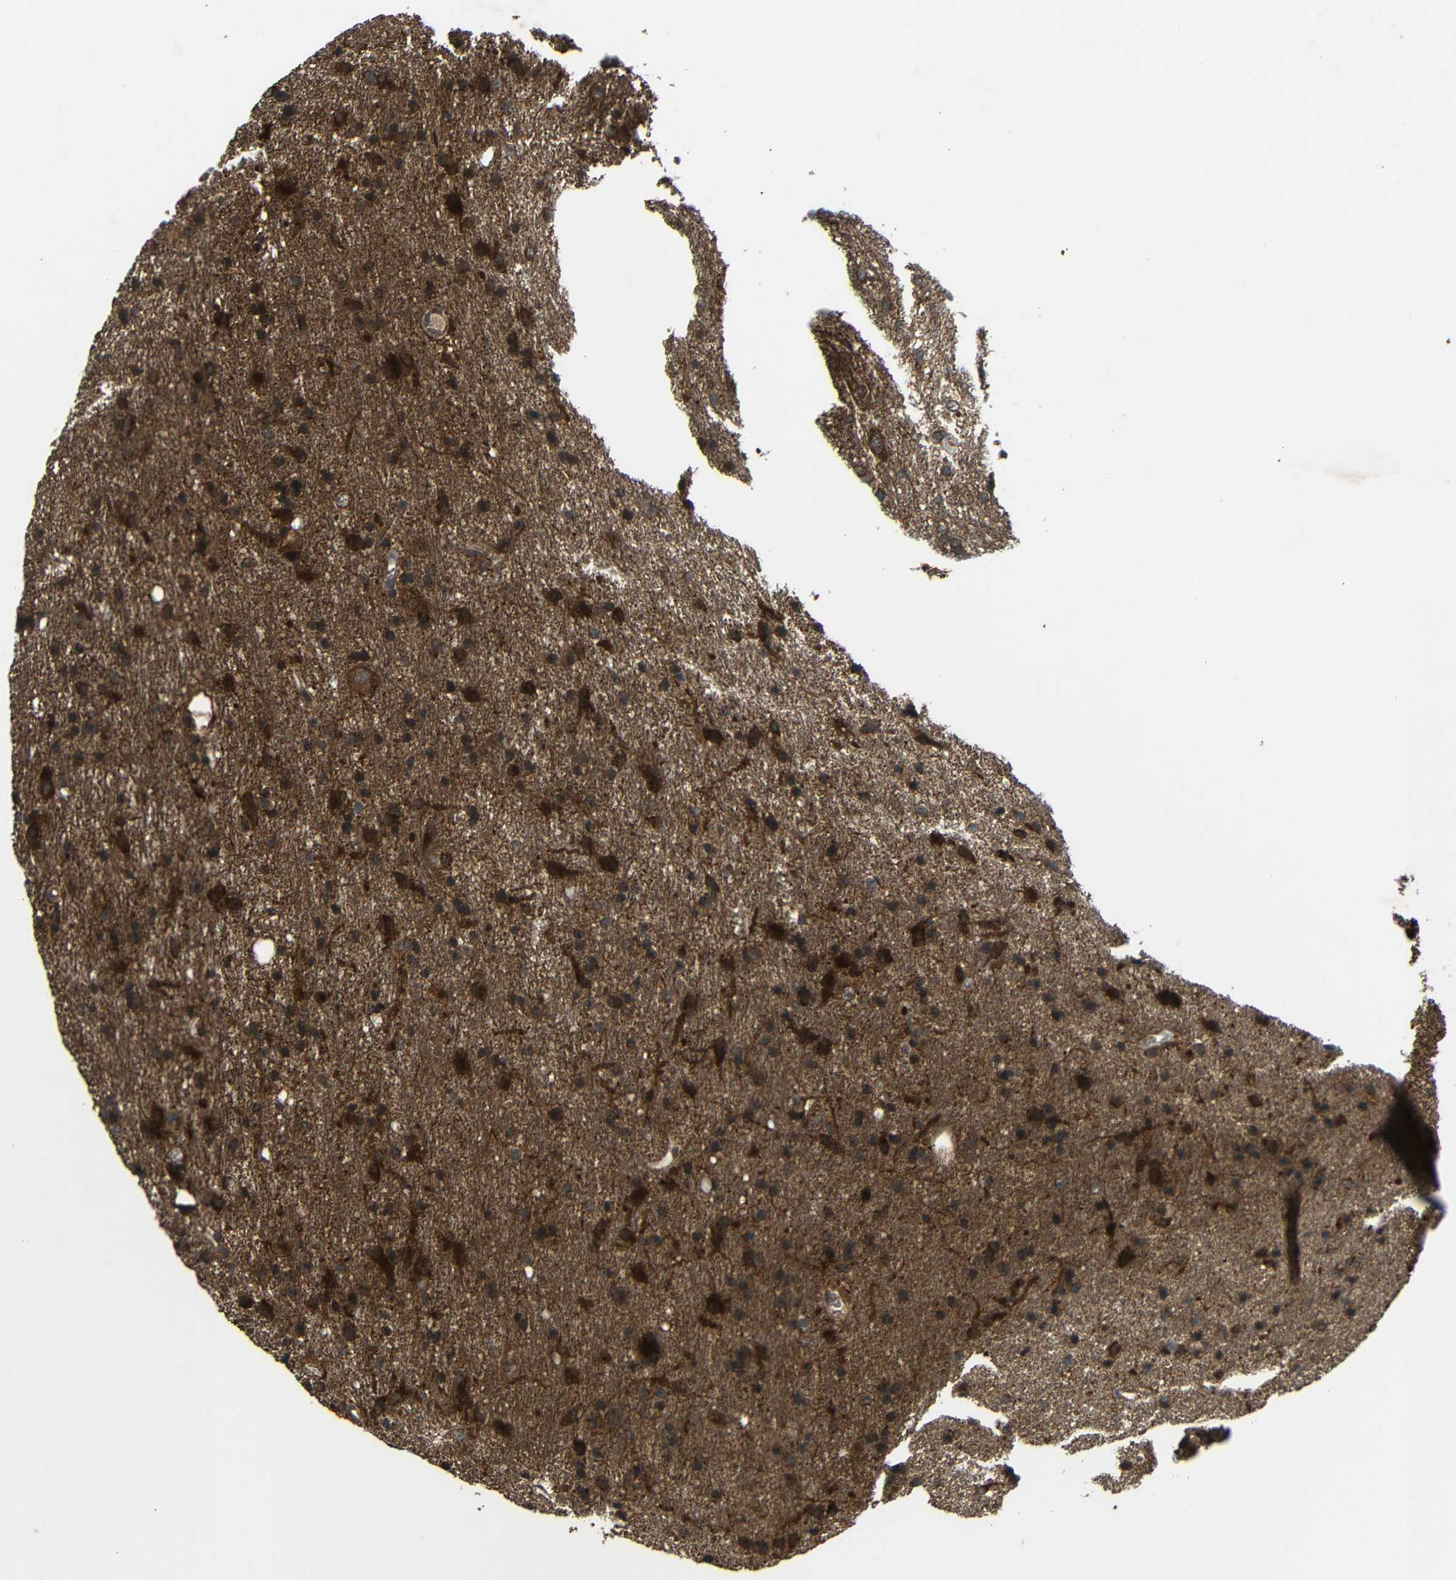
{"staining": {"intensity": "strong", "quantity": "25%-75%", "location": "cytoplasmic/membranous"}, "tissue": "glioma", "cell_type": "Tumor cells", "image_type": "cancer", "snomed": [{"axis": "morphology", "description": "Glioma, malignant, Low grade"}, {"axis": "topography", "description": "Brain"}], "caption": "A histopathology image of human glioma stained for a protein displays strong cytoplasmic/membranous brown staining in tumor cells.", "gene": "TRPC1", "patient": {"sex": "male", "age": 77}}